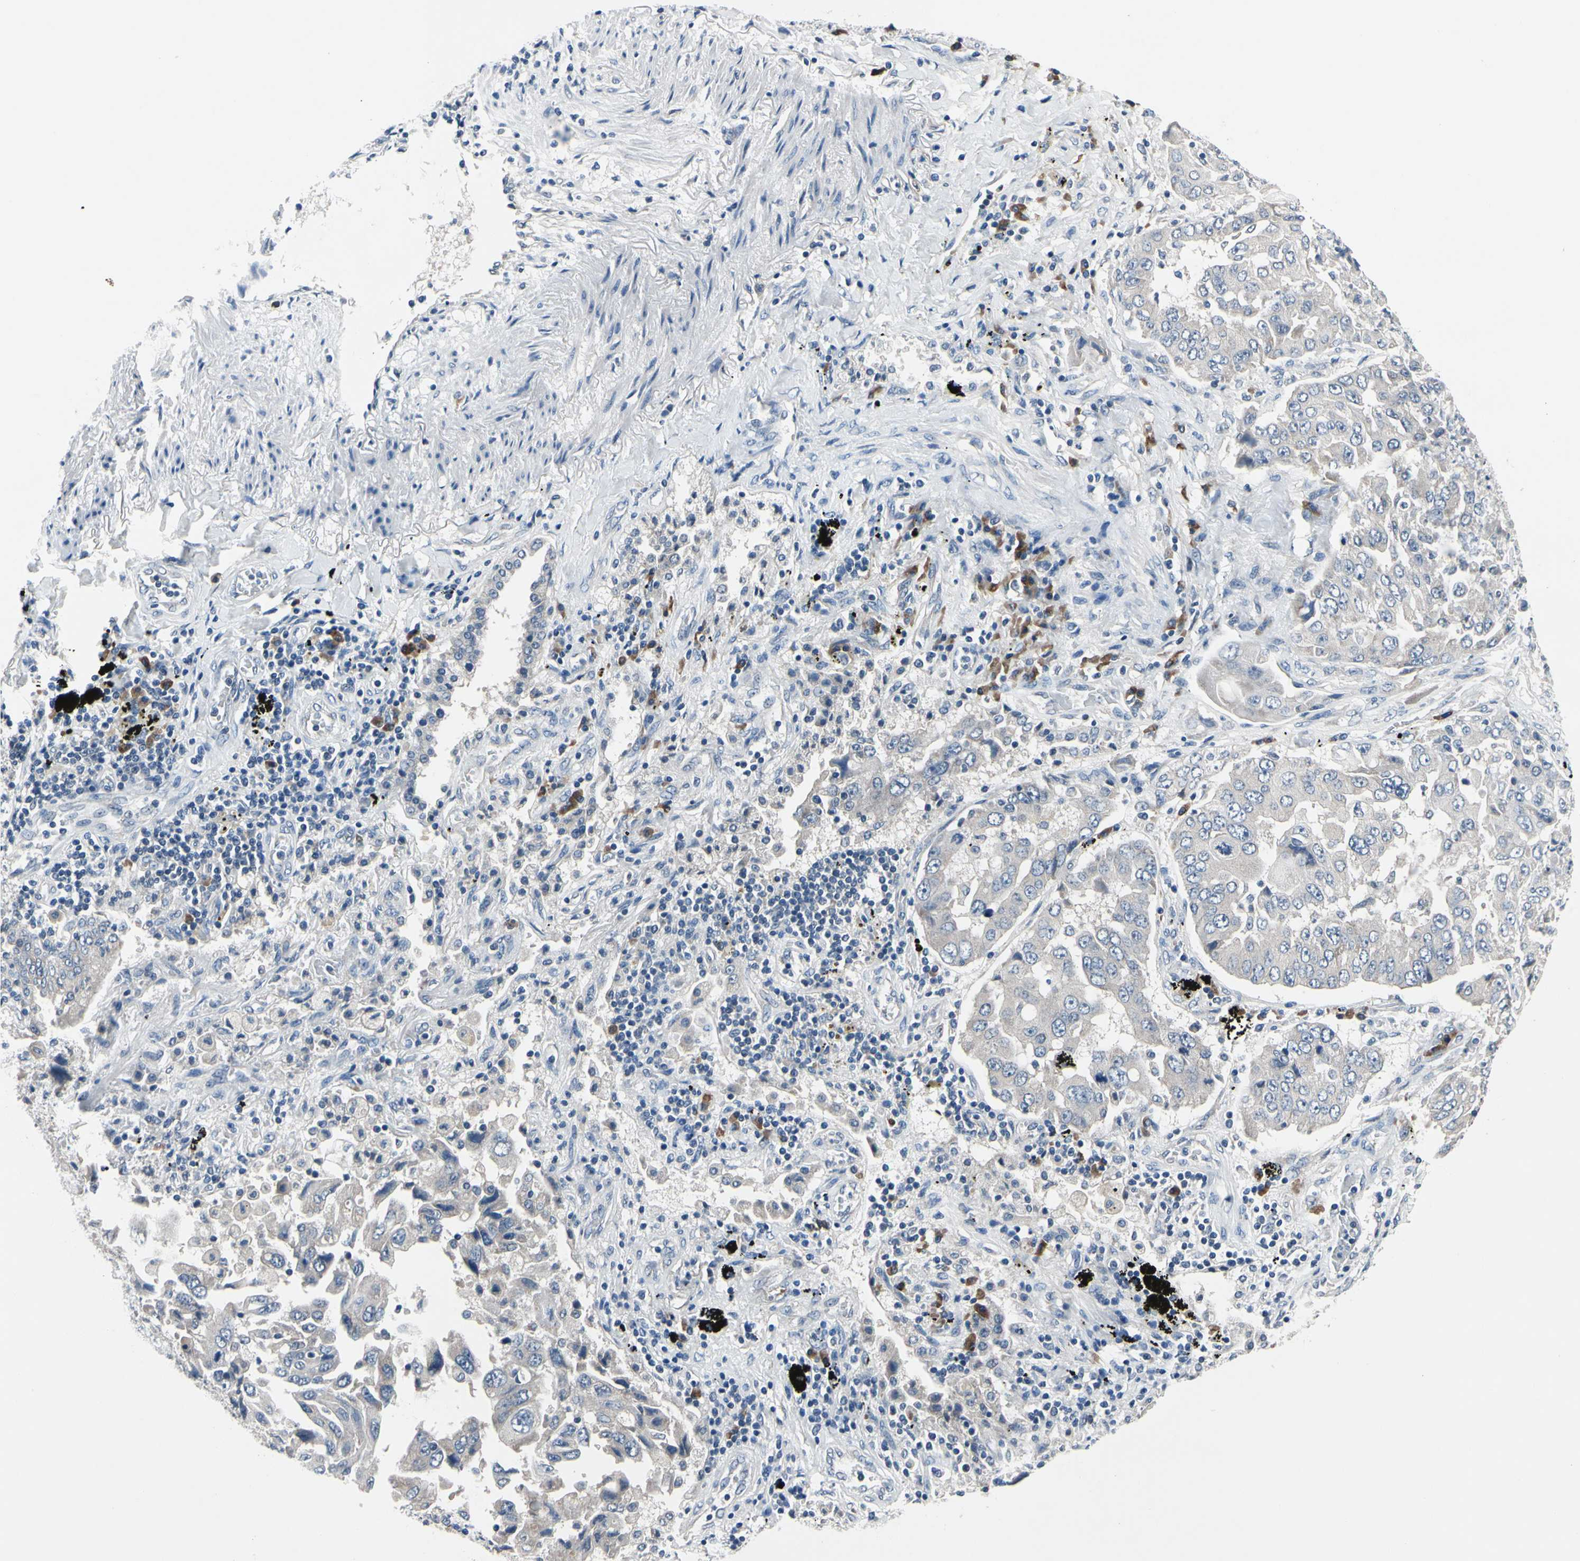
{"staining": {"intensity": "weak", "quantity": "<25%", "location": "cytoplasmic/membranous"}, "tissue": "lung cancer", "cell_type": "Tumor cells", "image_type": "cancer", "snomed": [{"axis": "morphology", "description": "Adenocarcinoma, NOS"}, {"axis": "topography", "description": "Lung"}], "caption": "Tumor cells are negative for brown protein staining in lung cancer (adenocarcinoma).", "gene": "SELENOK", "patient": {"sex": "female", "age": 65}}